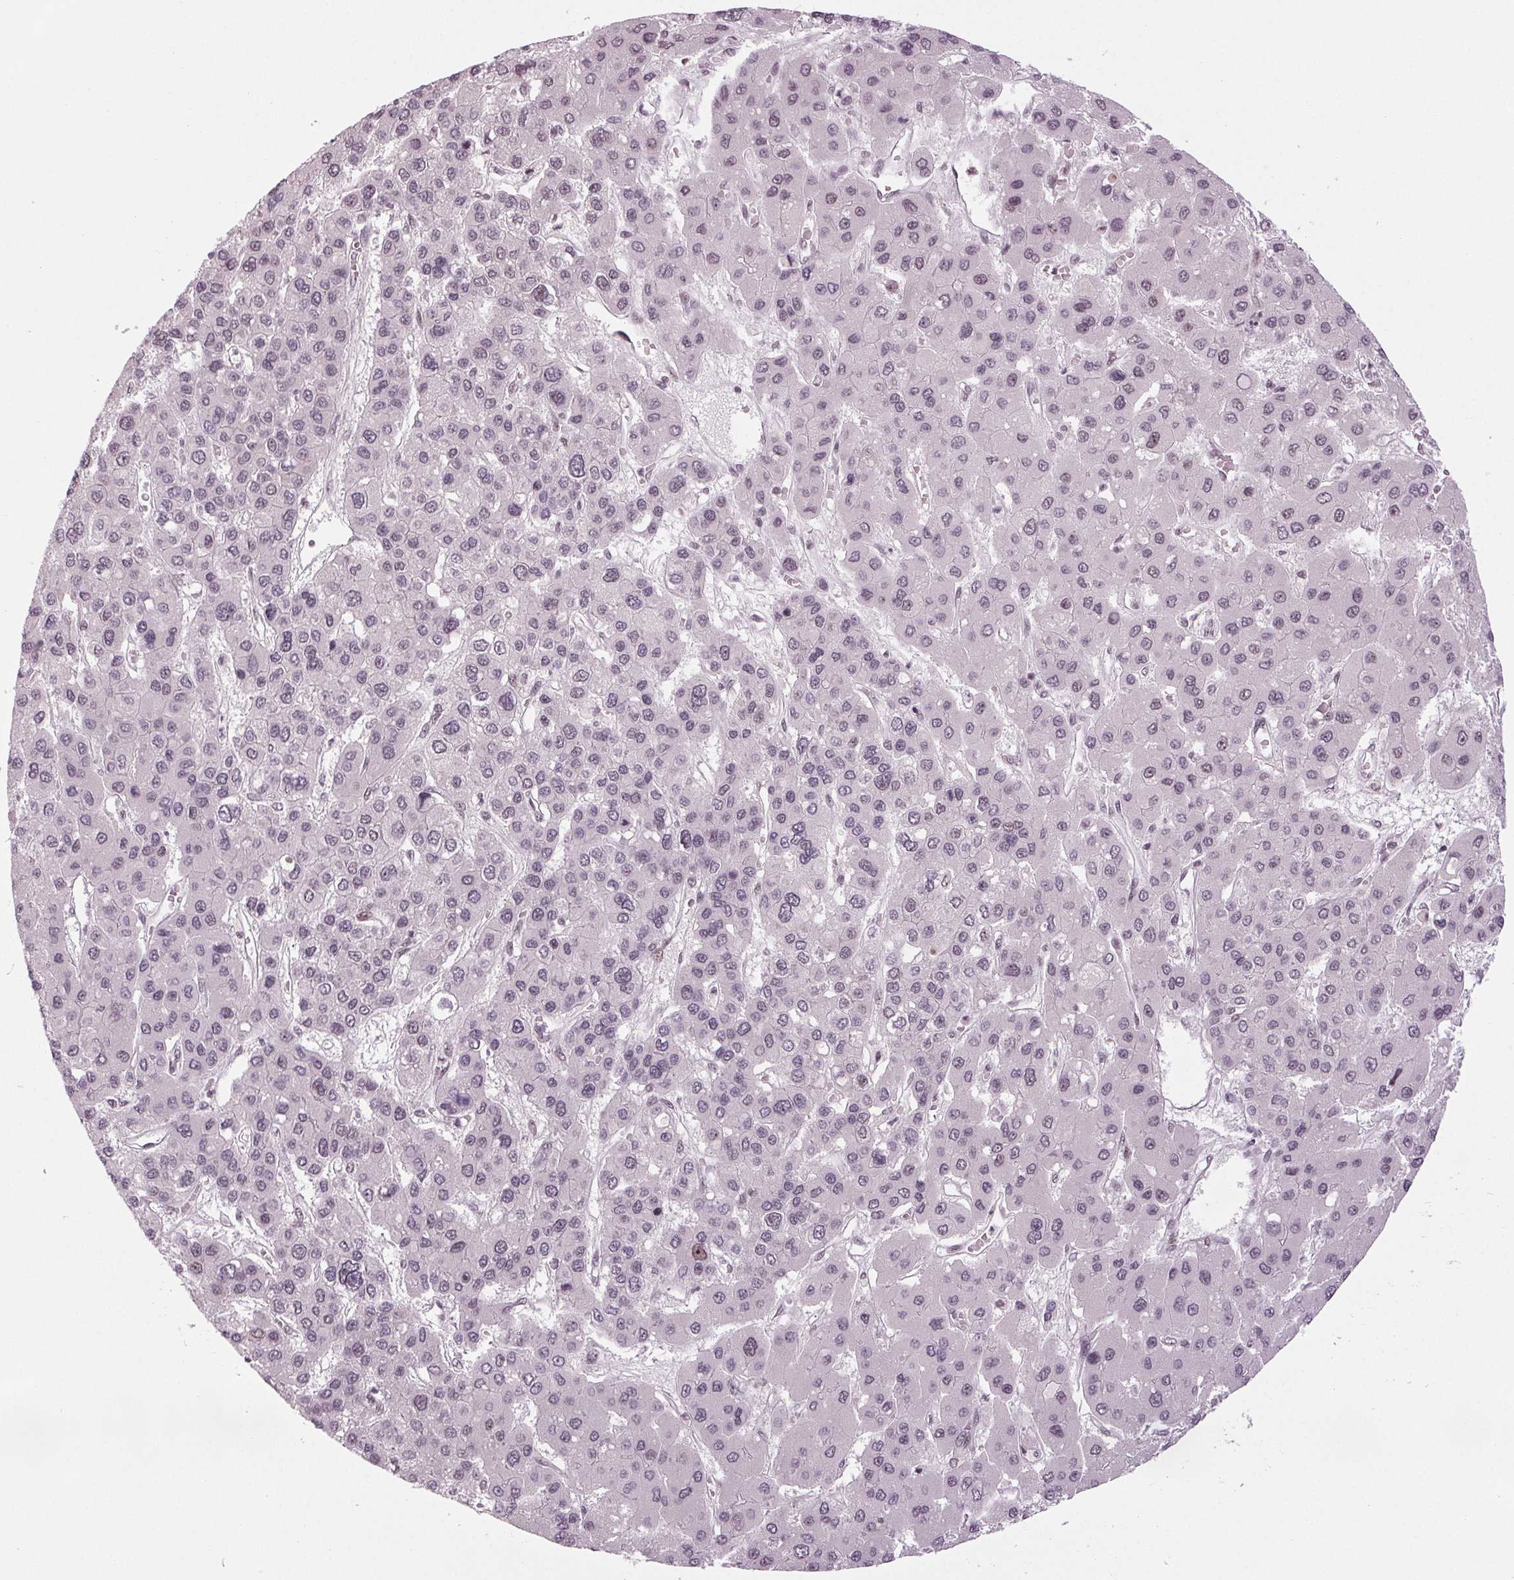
{"staining": {"intensity": "negative", "quantity": "none", "location": "none"}, "tissue": "liver cancer", "cell_type": "Tumor cells", "image_type": "cancer", "snomed": [{"axis": "morphology", "description": "Carcinoma, Hepatocellular, NOS"}, {"axis": "topography", "description": "Liver"}], "caption": "This is a histopathology image of immunohistochemistry (IHC) staining of liver cancer, which shows no expression in tumor cells.", "gene": "DDX41", "patient": {"sex": "female", "age": 41}}